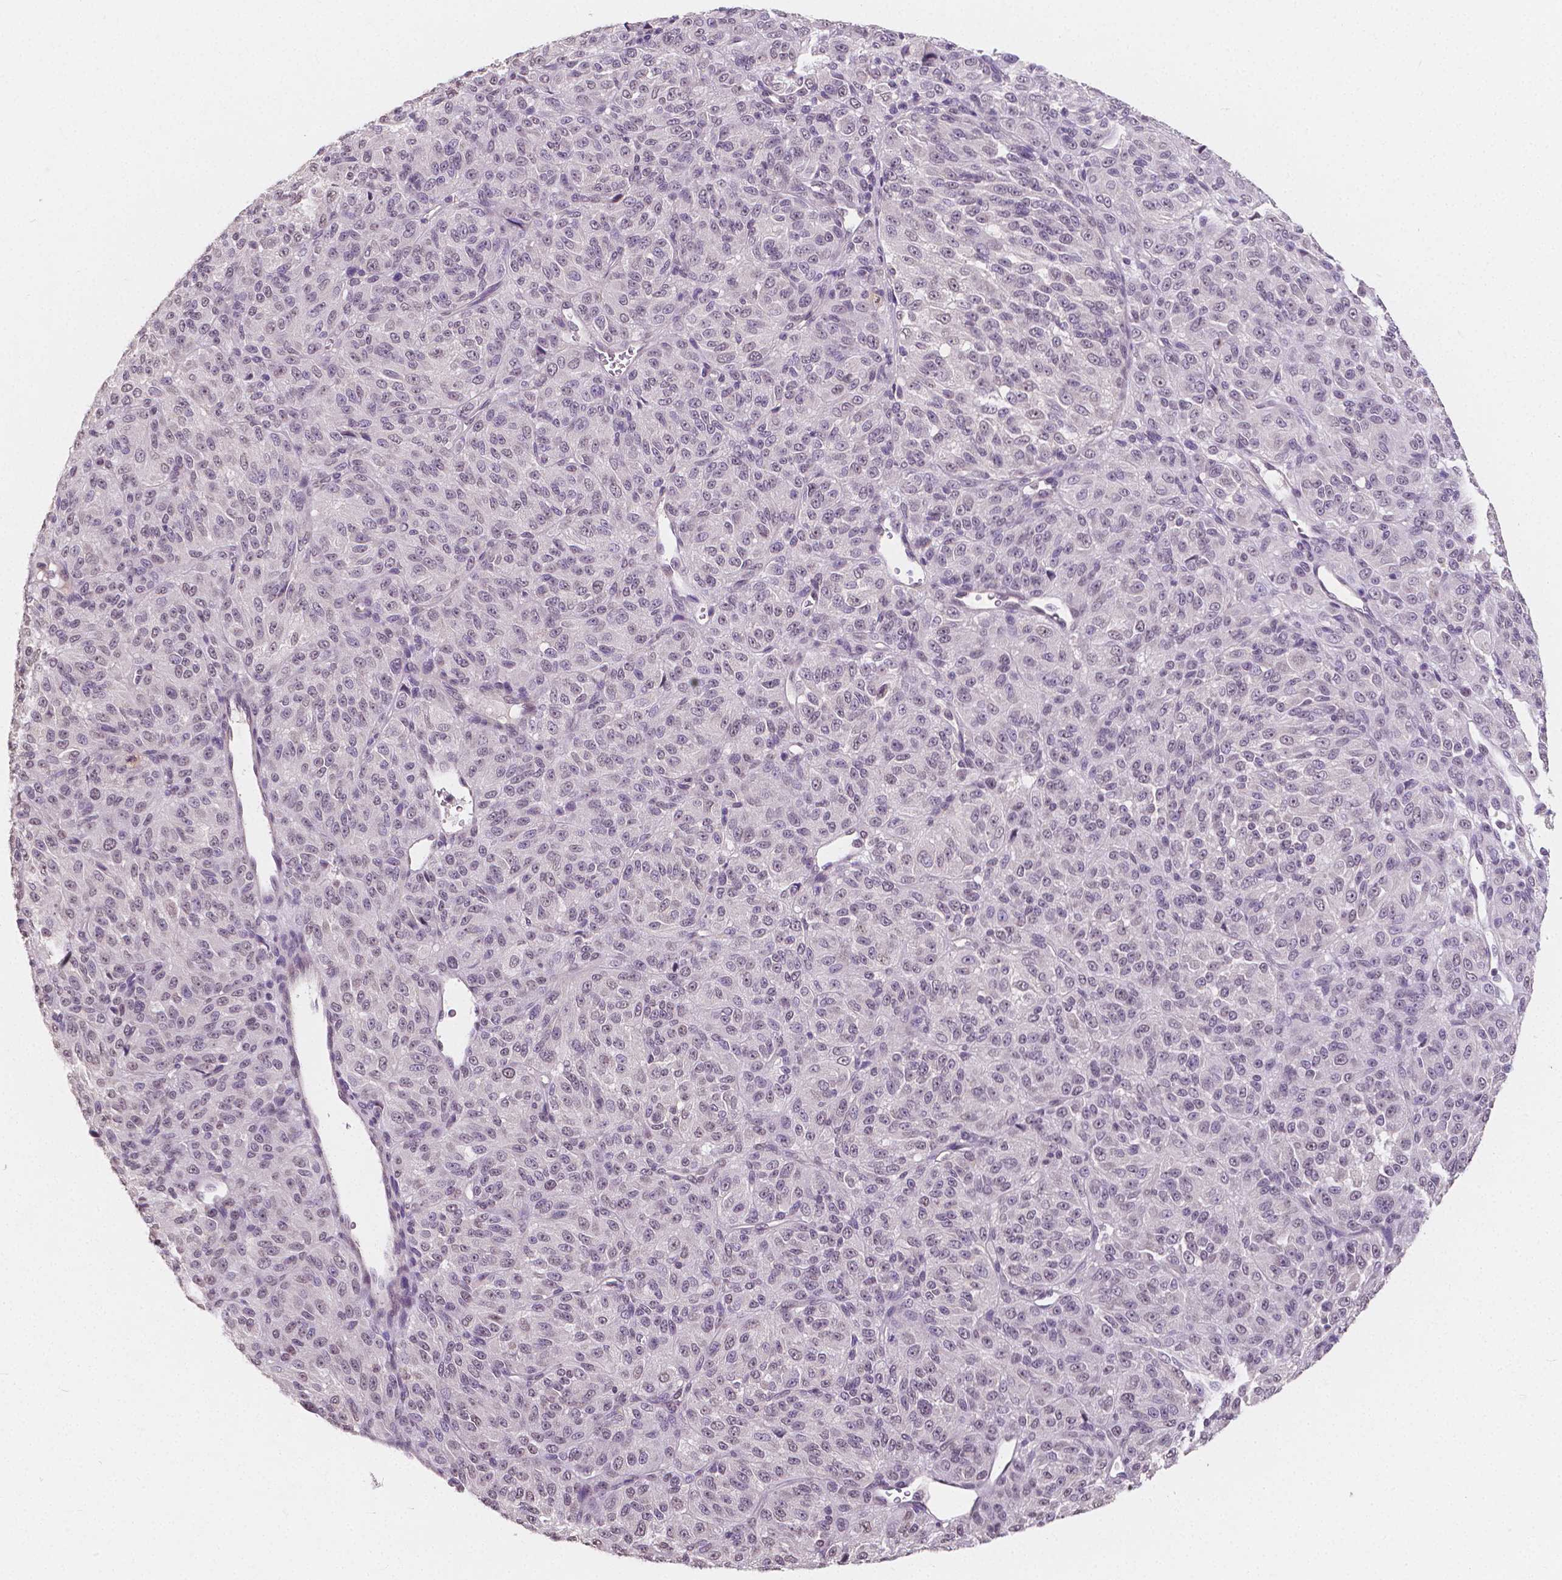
{"staining": {"intensity": "negative", "quantity": "none", "location": "none"}, "tissue": "melanoma", "cell_type": "Tumor cells", "image_type": "cancer", "snomed": [{"axis": "morphology", "description": "Malignant melanoma, Metastatic site"}, {"axis": "topography", "description": "Brain"}], "caption": "This is an immunohistochemistry (IHC) photomicrograph of human malignant melanoma (metastatic site). There is no positivity in tumor cells.", "gene": "NOLC1", "patient": {"sex": "female", "age": 56}}